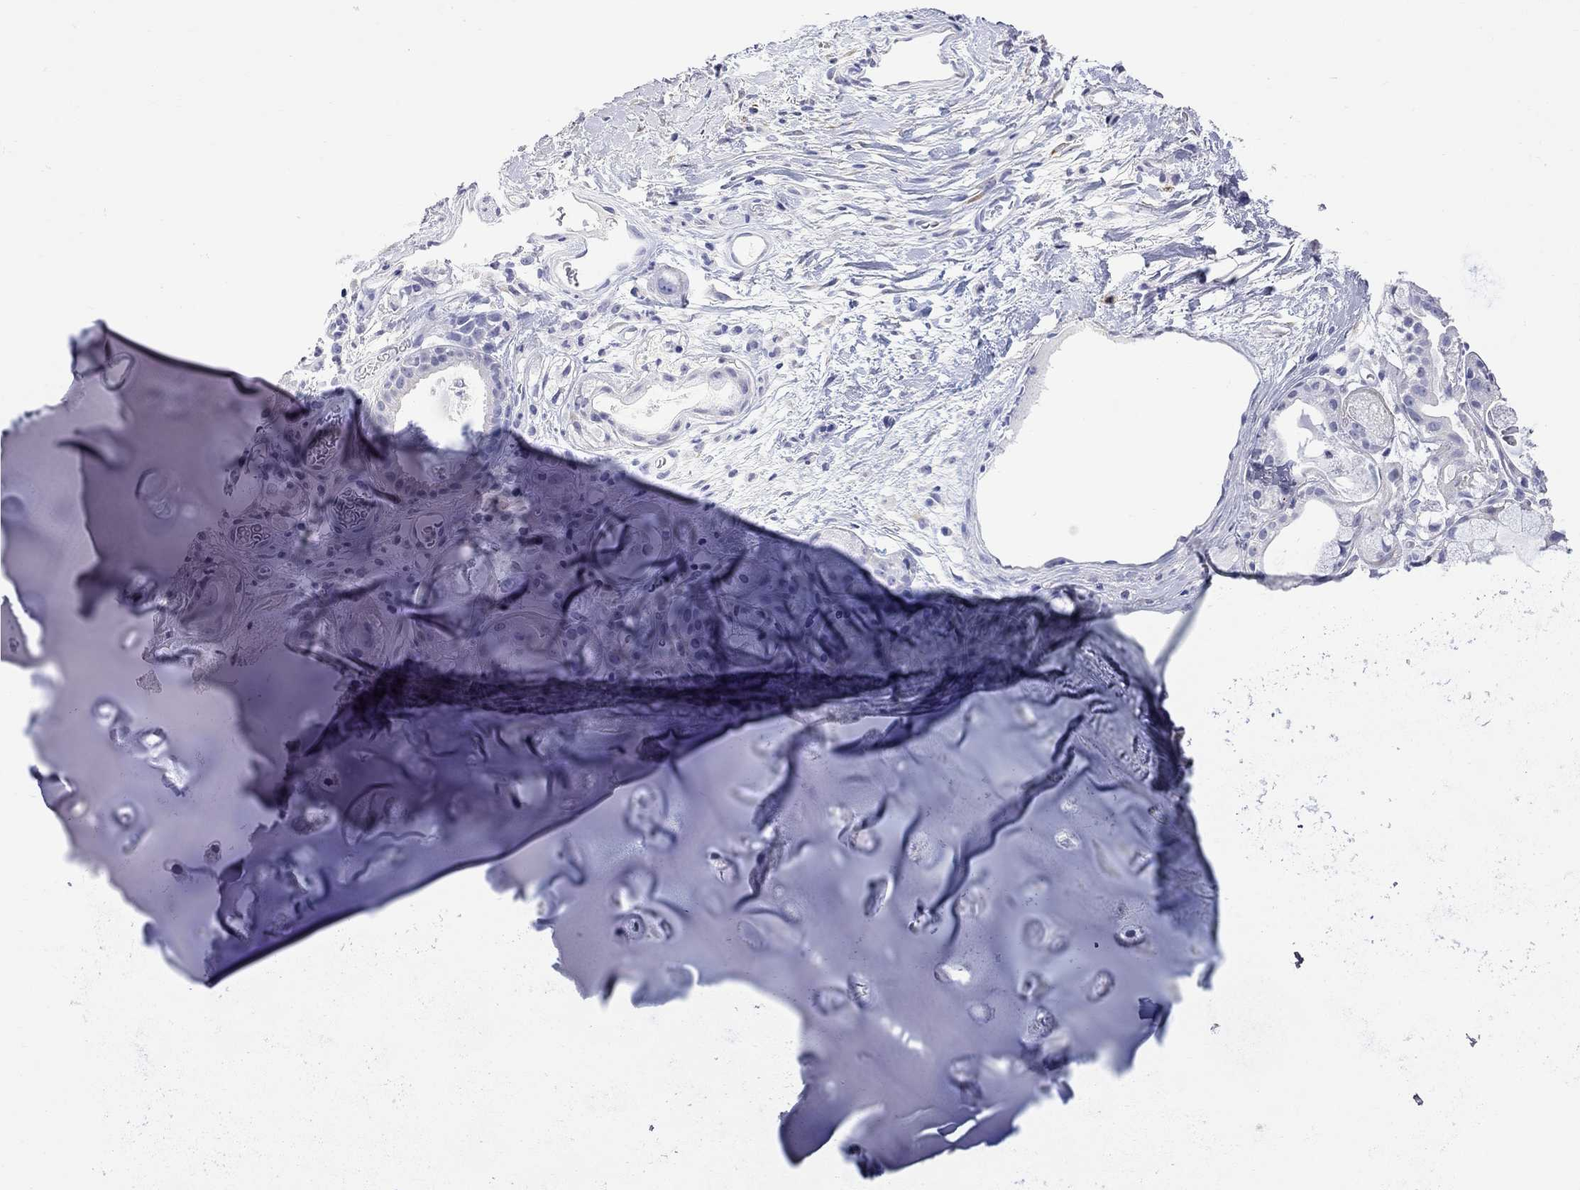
{"staining": {"intensity": "negative", "quantity": "none", "location": "none"}, "tissue": "soft tissue", "cell_type": "Chondrocytes", "image_type": "normal", "snomed": [{"axis": "morphology", "description": "Normal tissue, NOS"}, {"axis": "topography", "description": "Cartilage tissue"}], "caption": "A photomicrograph of soft tissue stained for a protein displays no brown staining in chondrocytes.", "gene": "FAM221B", "patient": {"sex": "male", "age": 81}}